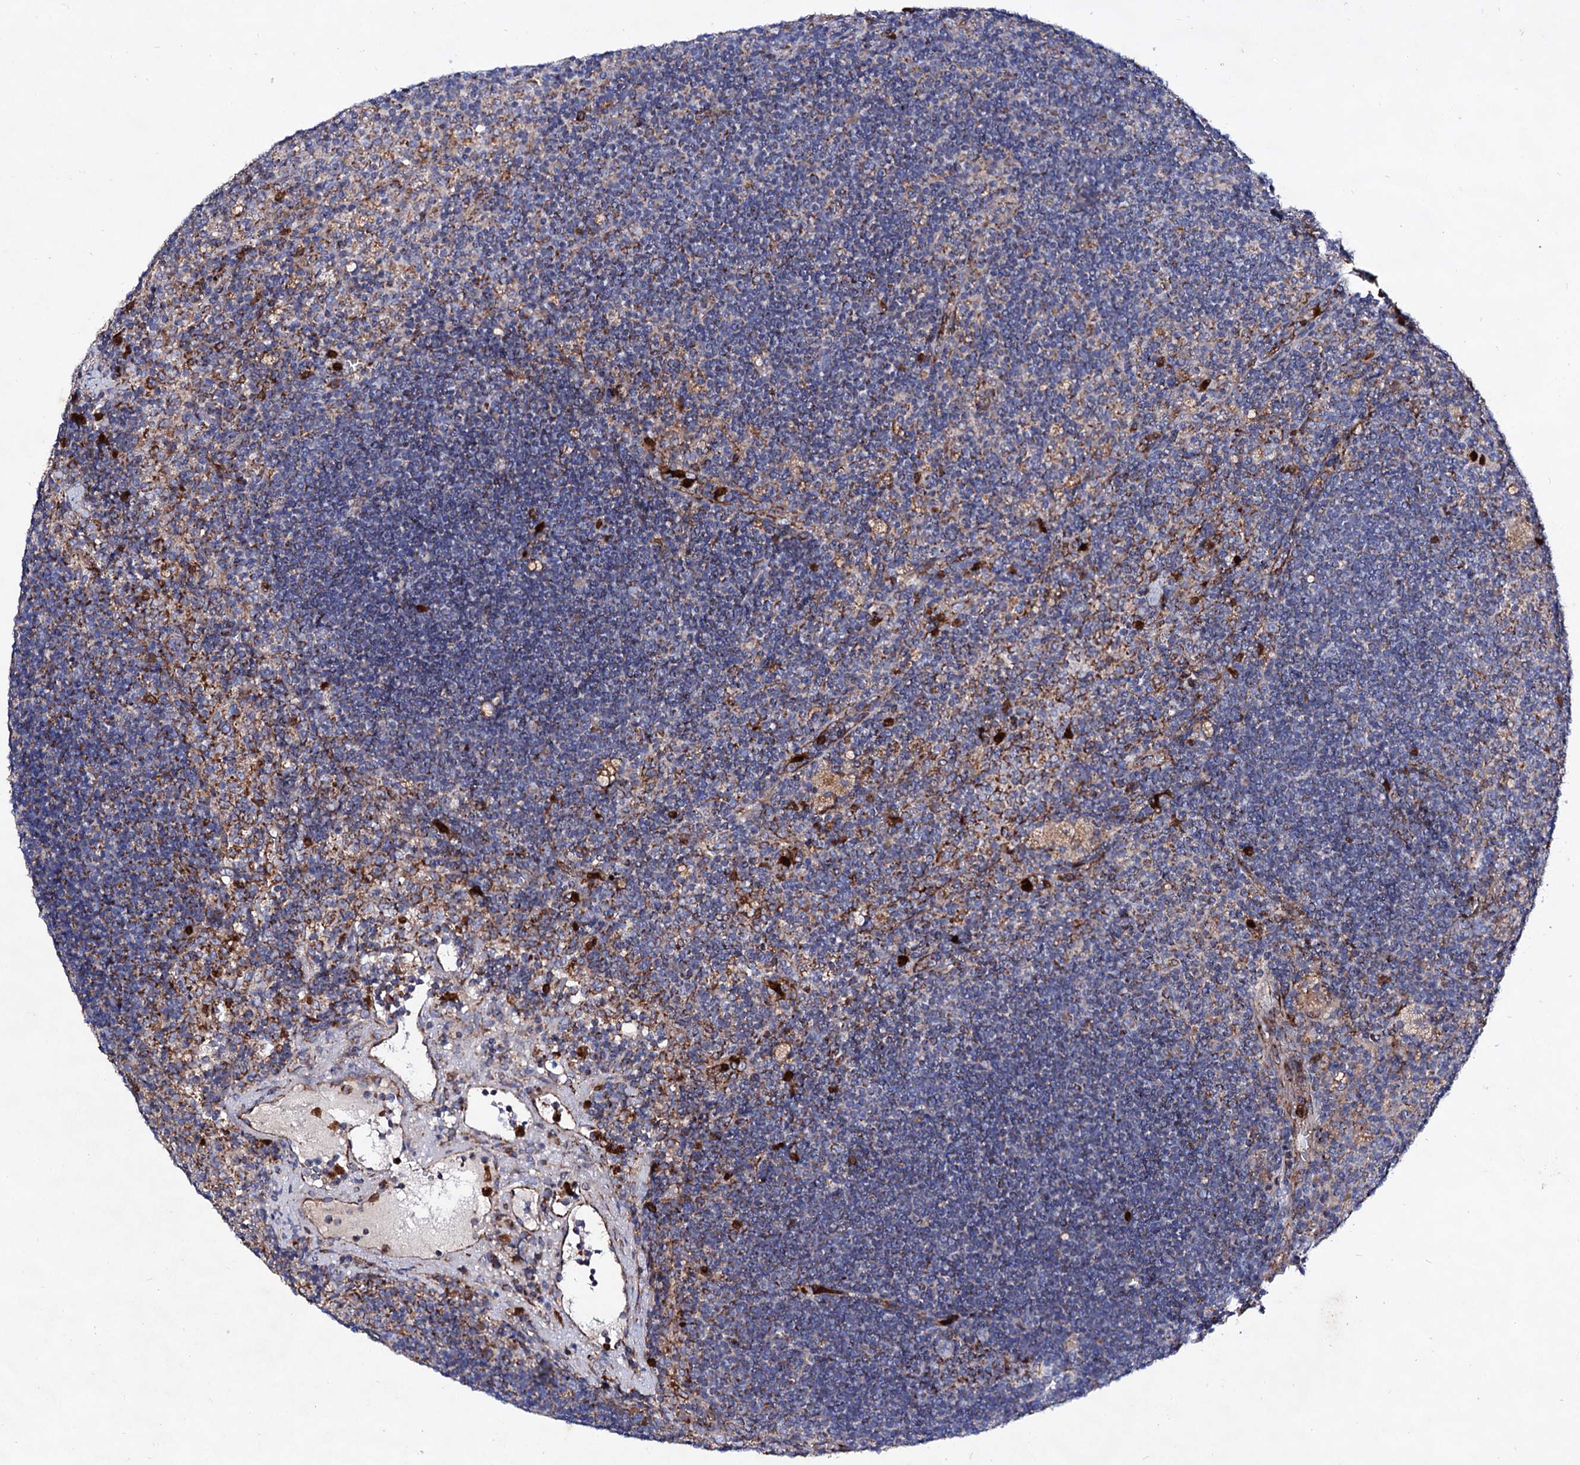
{"staining": {"intensity": "moderate", "quantity": "25%-75%", "location": "cytoplasmic/membranous"}, "tissue": "lymph node", "cell_type": "Germinal center cells", "image_type": "normal", "snomed": [{"axis": "morphology", "description": "Normal tissue, NOS"}, {"axis": "topography", "description": "Lymph node"}], "caption": "About 25%-75% of germinal center cells in benign human lymph node demonstrate moderate cytoplasmic/membranous protein staining as visualized by brown immunohistochemical staining.", "gene": "ACAD9", "patient": {"sex": "male", "age": 69}}